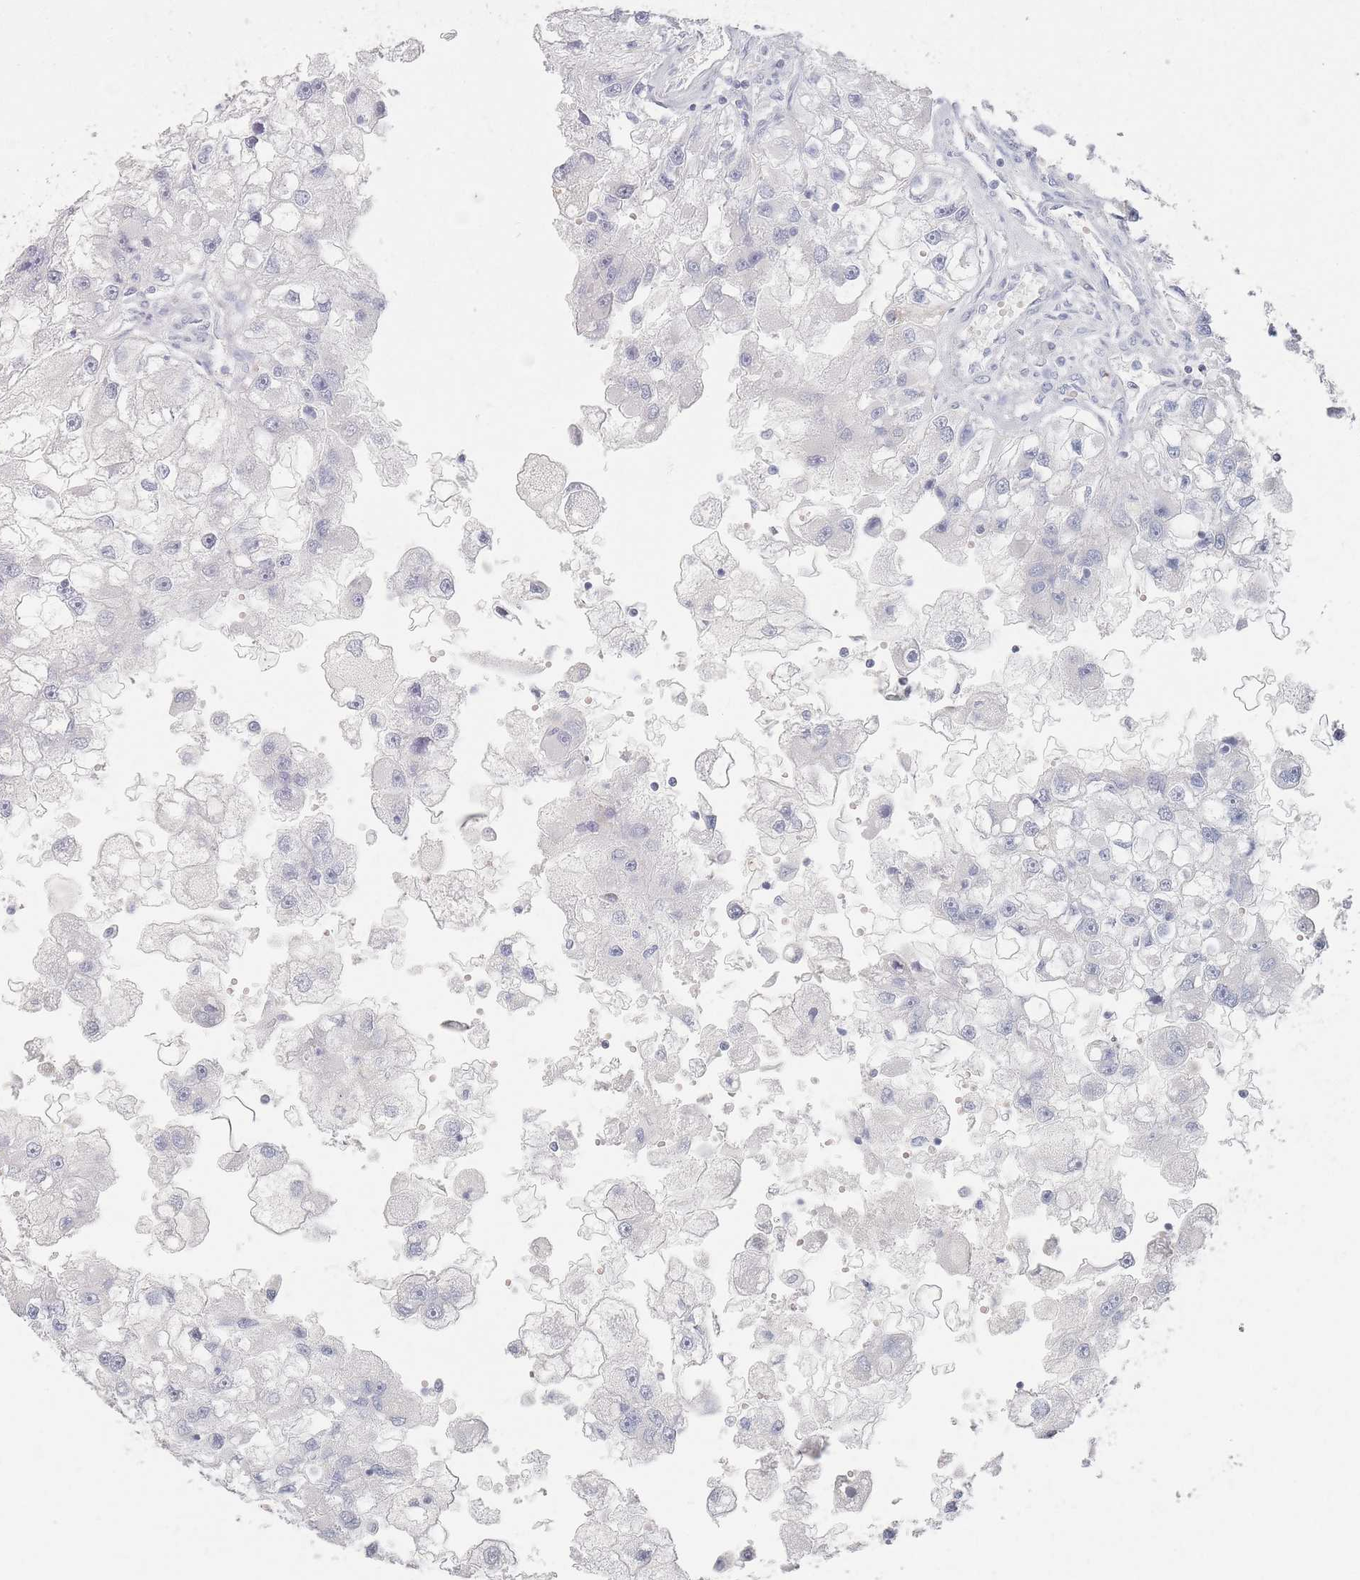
{"staining": {"intensity": "negative", "quantity": "none", "location": "none"}, "tissue": "renal cancer", "cell_type": "Tumor cells", "image_type": "cancer", "snomed": [{"axis": "morphology", "description": "Adenocarcinoma, NOS"}, {"axis": "topography", "description": "Kidney"}], "caption": "This is an immunohistochemistry (IHC) photomicrograph of renal cancer. There is no positivity in tumor cells.", "gene": "SLC2A11", "patient": {"sex": "male", "age": 63}}